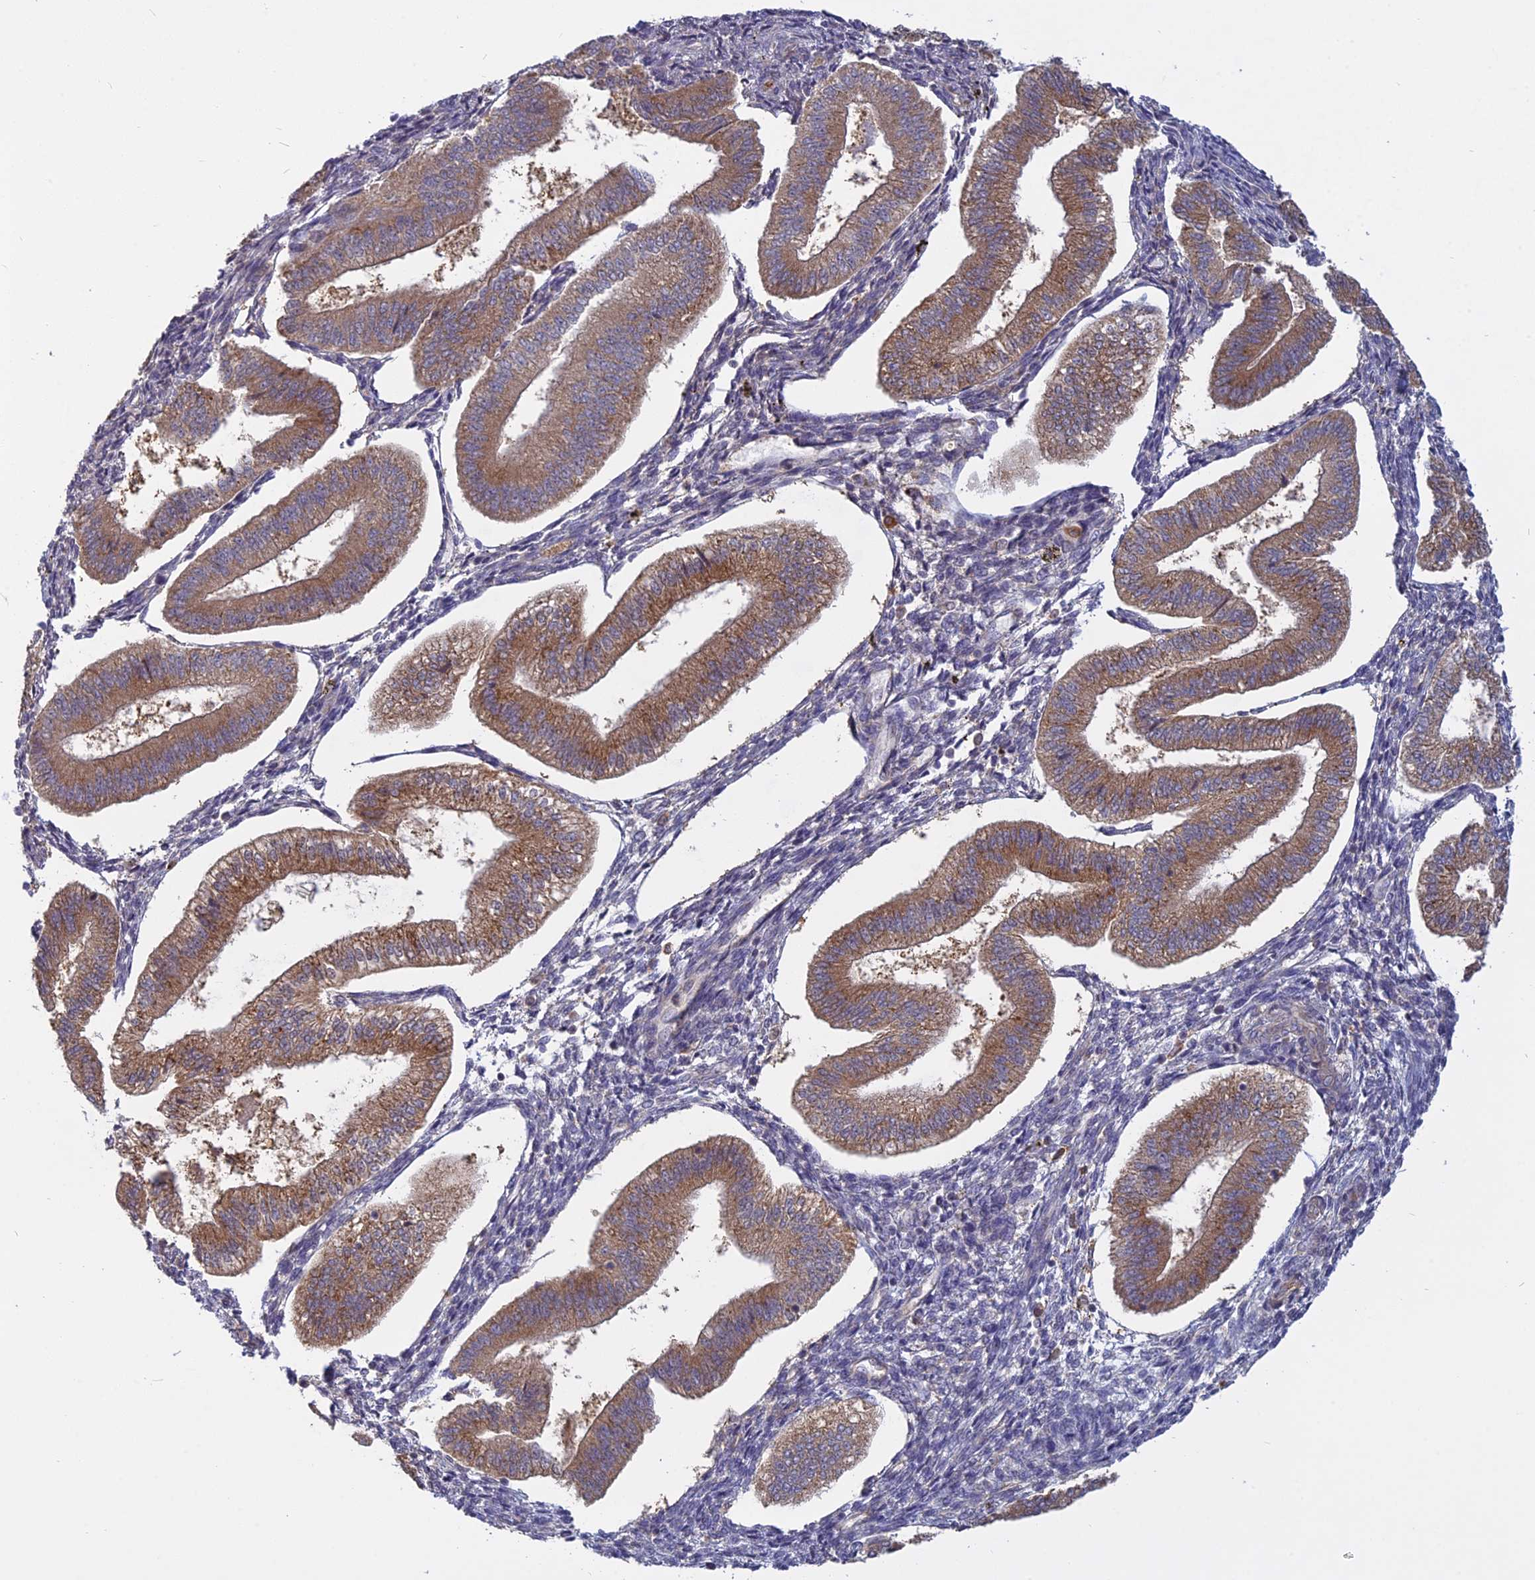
{"staining": {"intensity": "weak", "quantity": "<25%", "location": "cytoplasmic/membranous"}, "tissue": "endometrium", "cell_type": "Cells in endometrial stroma", "image_type": "normal", "snomed": [{"axis": "morphology", "description": "Normal tissue, NOS"}, {"axis": "topography", "description": "Endometrium"}], "caption": "Human endometrium stained for a protein using immunohistochemistry (IHC) reveals no staining in cells in endometrial stroma.", "gene": "TMEM208", "patient": {"sex": "female", "age": 34}}